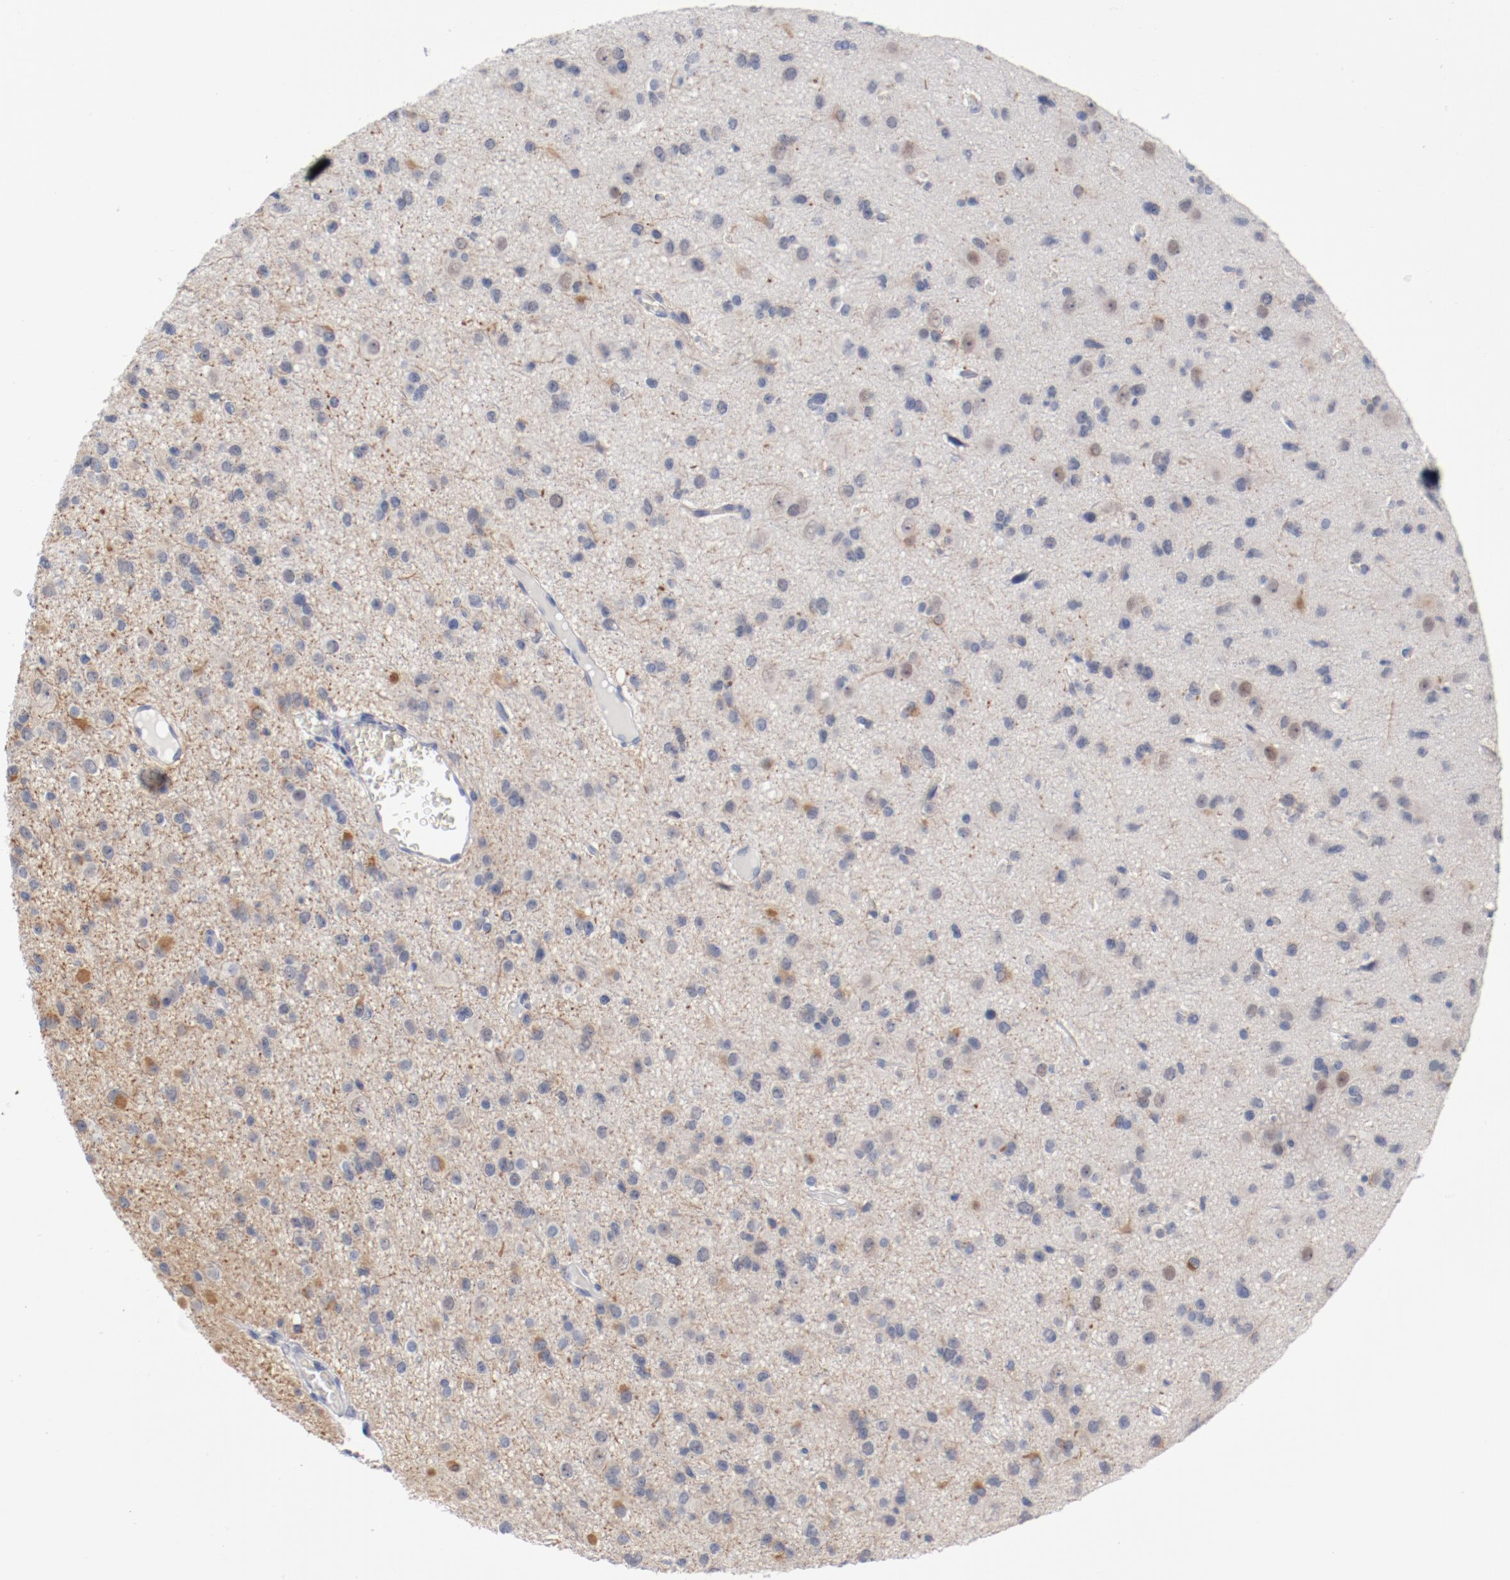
{"staining": {"intensity": "moderate", "quantity": "25%-75%", "location": "cytoplasmic/membranous"}, "tissue": "glioma", "cell_type": "Tumor cells", "image_type": "cancer", "snomed": [{"axis": "morphology", "description": "Glioma, malignant, Low grade"}, {"axis": "topography", "description": "Brain"}], "caption": "IHC image of neoplastic tissue: human glioma stained using immunohistochemistry (IHC) reveals medium levels of moderate protein expression localized specifically in the cytoplasmic/membranous of tumor cells, appearing as a cytoplasmic/membranous brown color.", "gene": "ANKLE2", "patient": {"sex": "male", "age": 42}}